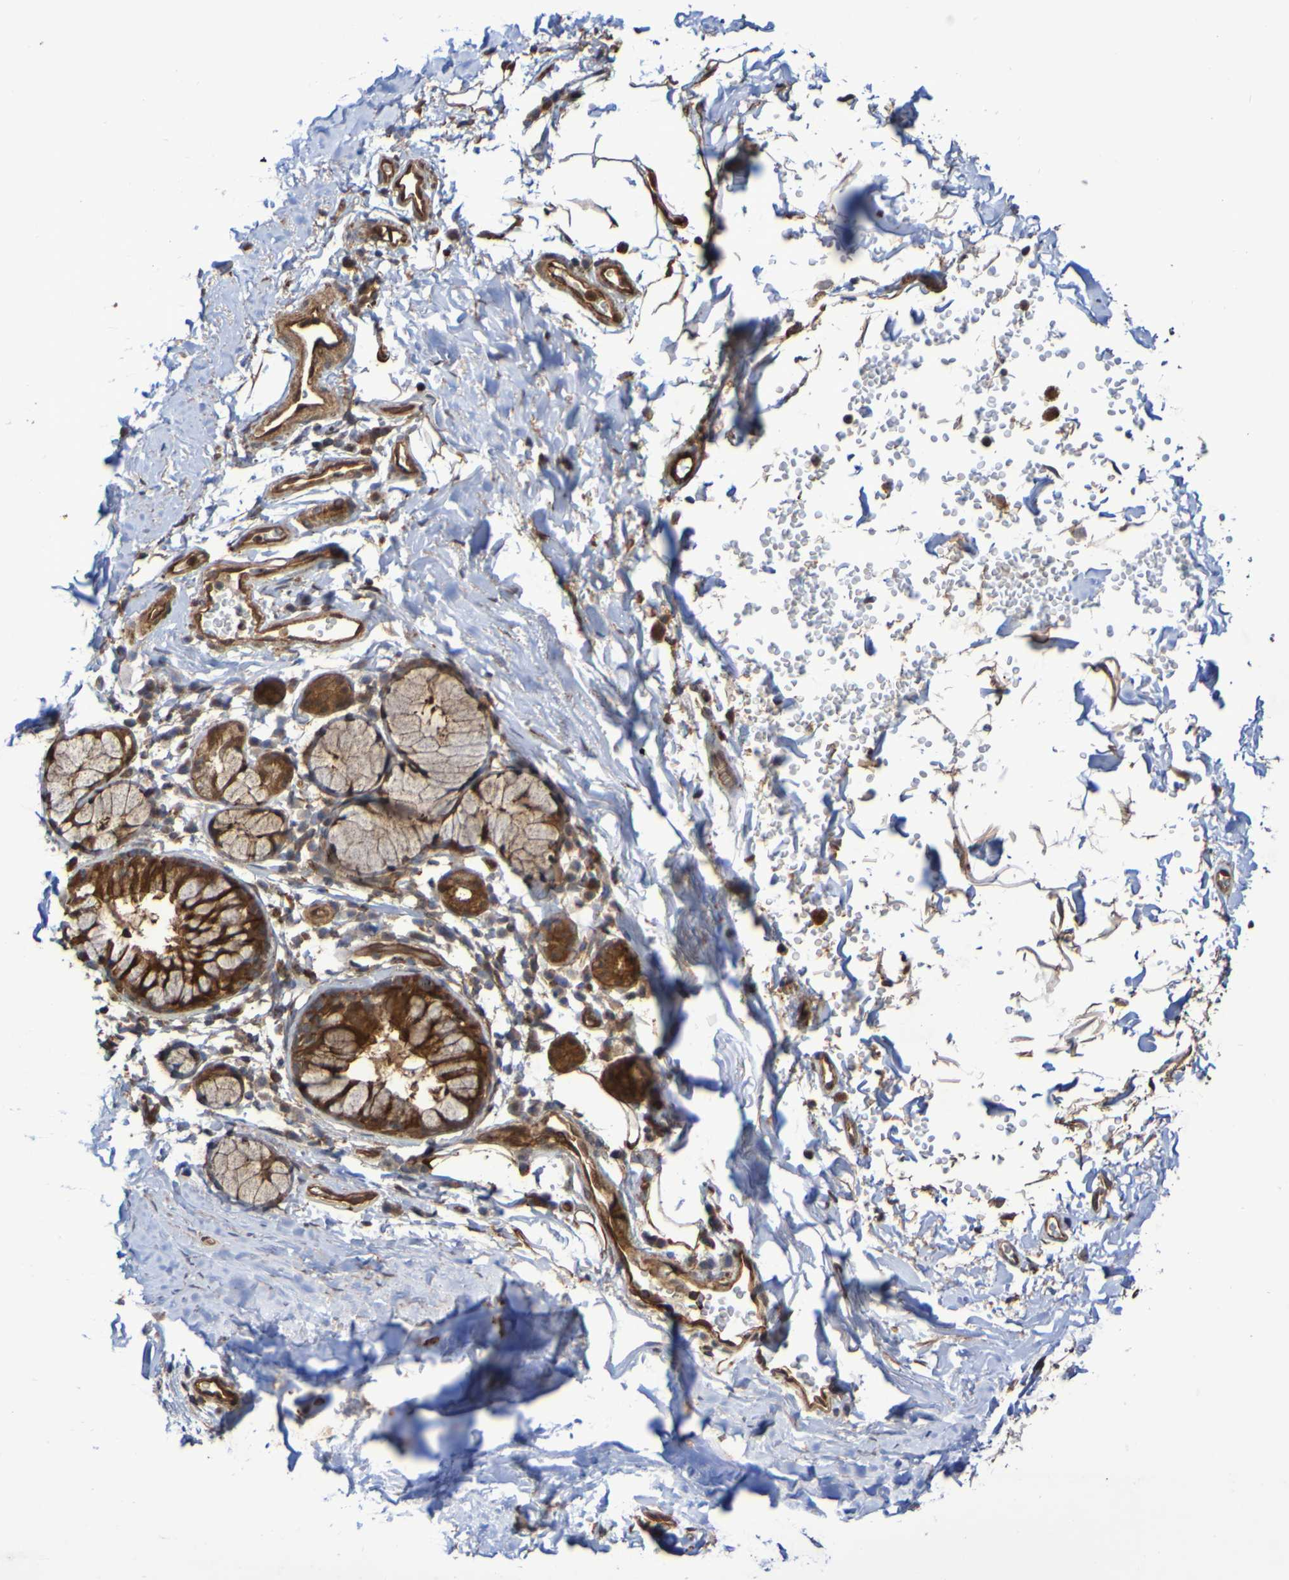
{"staining": {"intensity": "strong", "quantity": ">75%", "location": "cytoplasmic/membranous"}, "tissue": "bronchus", "cell_type": "Respiratory epithelial cells", "image_type": "normal", "snomed": [{"axis": "morphology", "description": "Normal tissue, NOS"}, {"axis": "topography", "description": "Cartilage tissue"}, {"axis": "topography", "description": "Bronchus"}], "caption": "Brown immunohistochemical staining in benign human bronchus exhibits strong cytoplasmic/membranous staining in approximately >75% of respiratory epithelial cells.", "gene": "SERPINB6", "patient": {"sex": "female", "age": 53}}